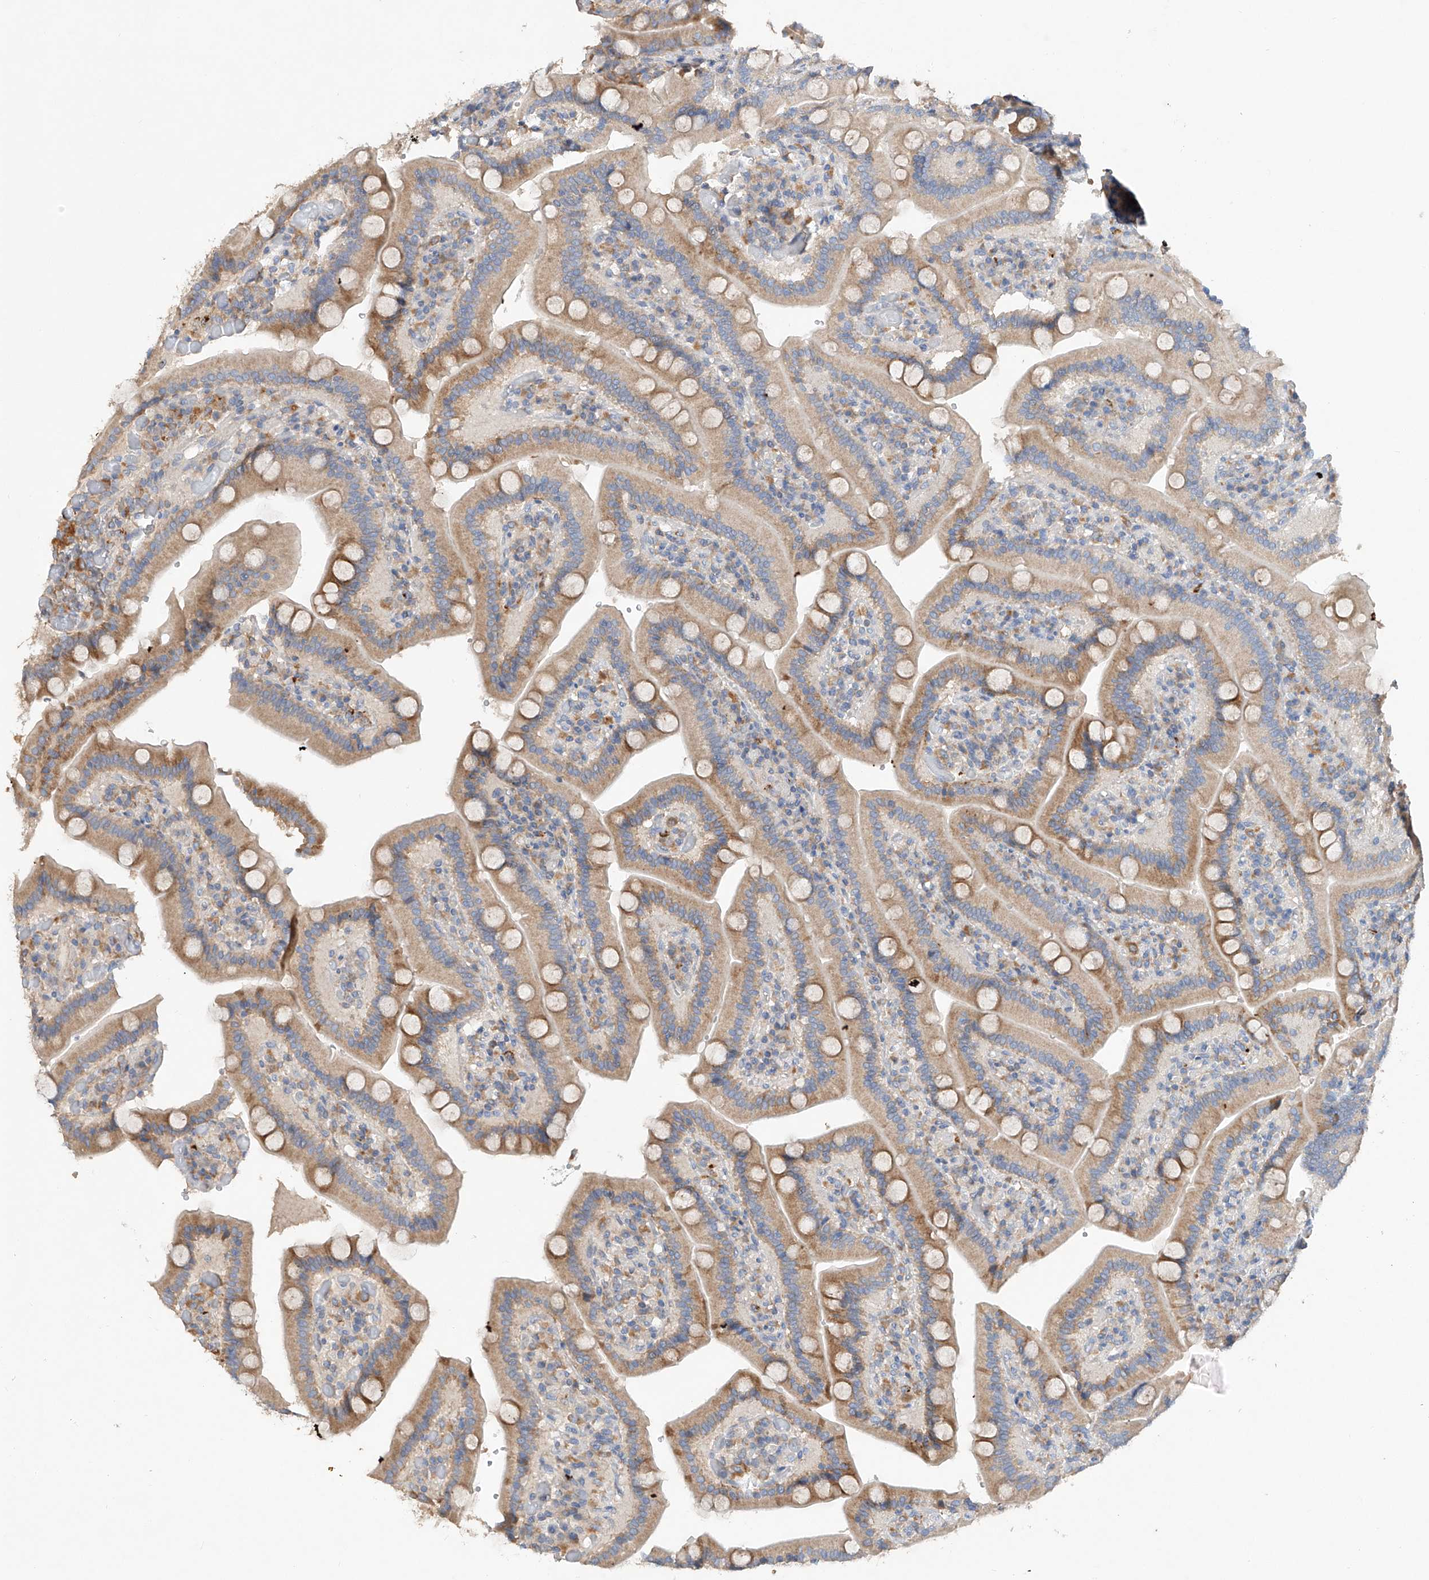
{"staining": {"intensity": "moderate", "quantity": ">75%", "location": "cytoplasmic/membranous"}, "tissue": "duodenum", "cell_type": "Glandular cells", "image_type": "normal", "snomed": [{"axis": "morphology", "description": "Normal tissue, NOS"}, {"axis": "topography", "description": "Duodenum"}], "caption": "DAB immunohistochemical staining of unremarkable human duodenum exhibits moderate cytoplasmic/membranous protein staining in approximately >75% of glandular cells. (Stains: DAB in brown, nuclei in blue, Microscopy: brightfield microscopy at high magnification).", "gene": "AMD1", "patient": {"sex": "female", "age": 62}}